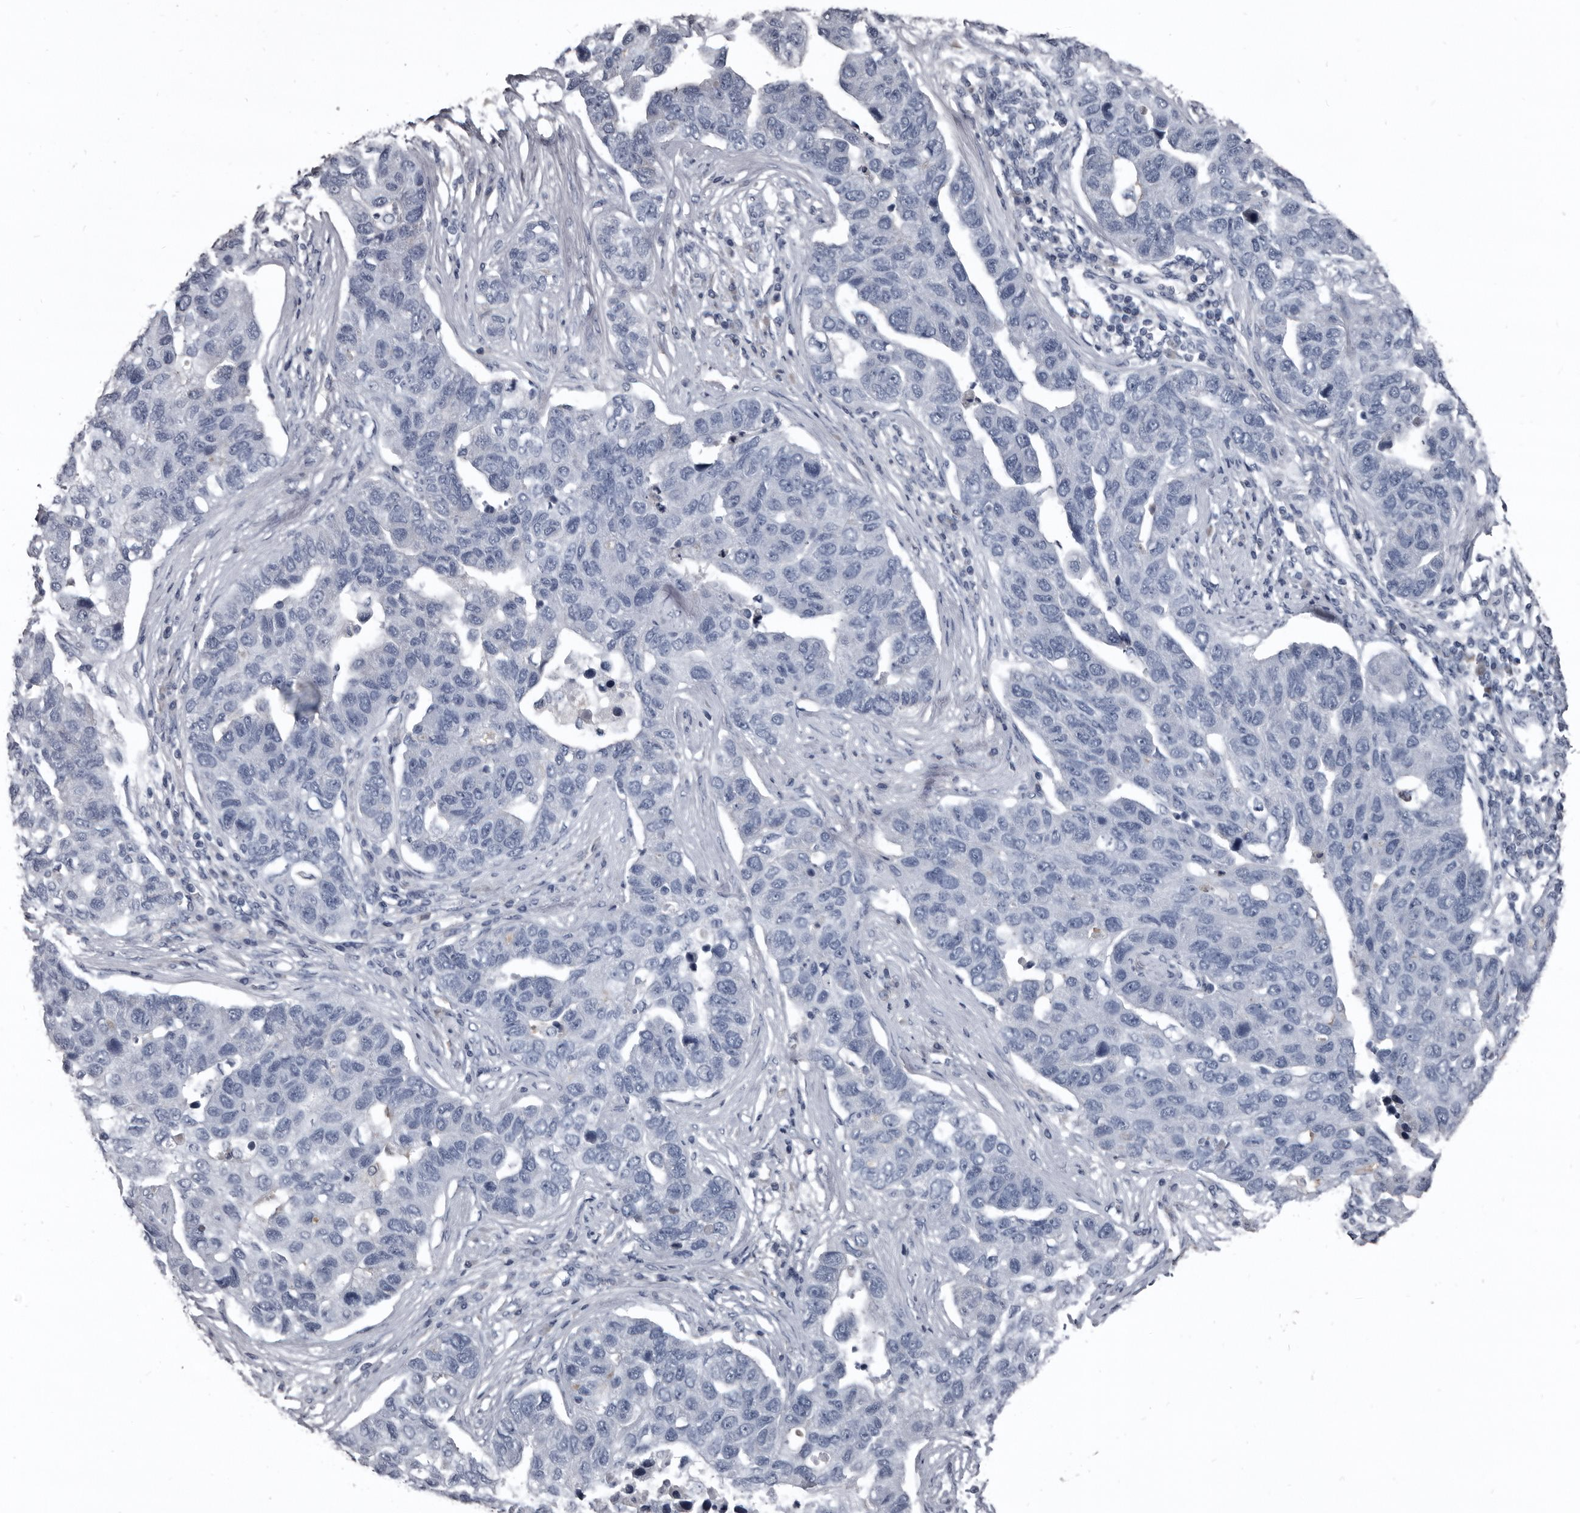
{"staining": {"intensity": "negative", "quantity": "none", "location": "none"}, "tissue": "pancreatic cancer", "cell_type": "Tumor cells", "image_type": "cancer", "snomed": [{"axis": "morphology", "description": "Adenocarcinoma, NOS"}, {"axis": "topography", "description": "Pancreas"}], "caption": "An IHC photomicrograph of adenocarcinoma (pancreatic) is shown. There is no staining in tumor cells of adenocarcinoma (pancreatic).", "gene": "GREB1", "patient": {"sex": "female", "age": 61}}